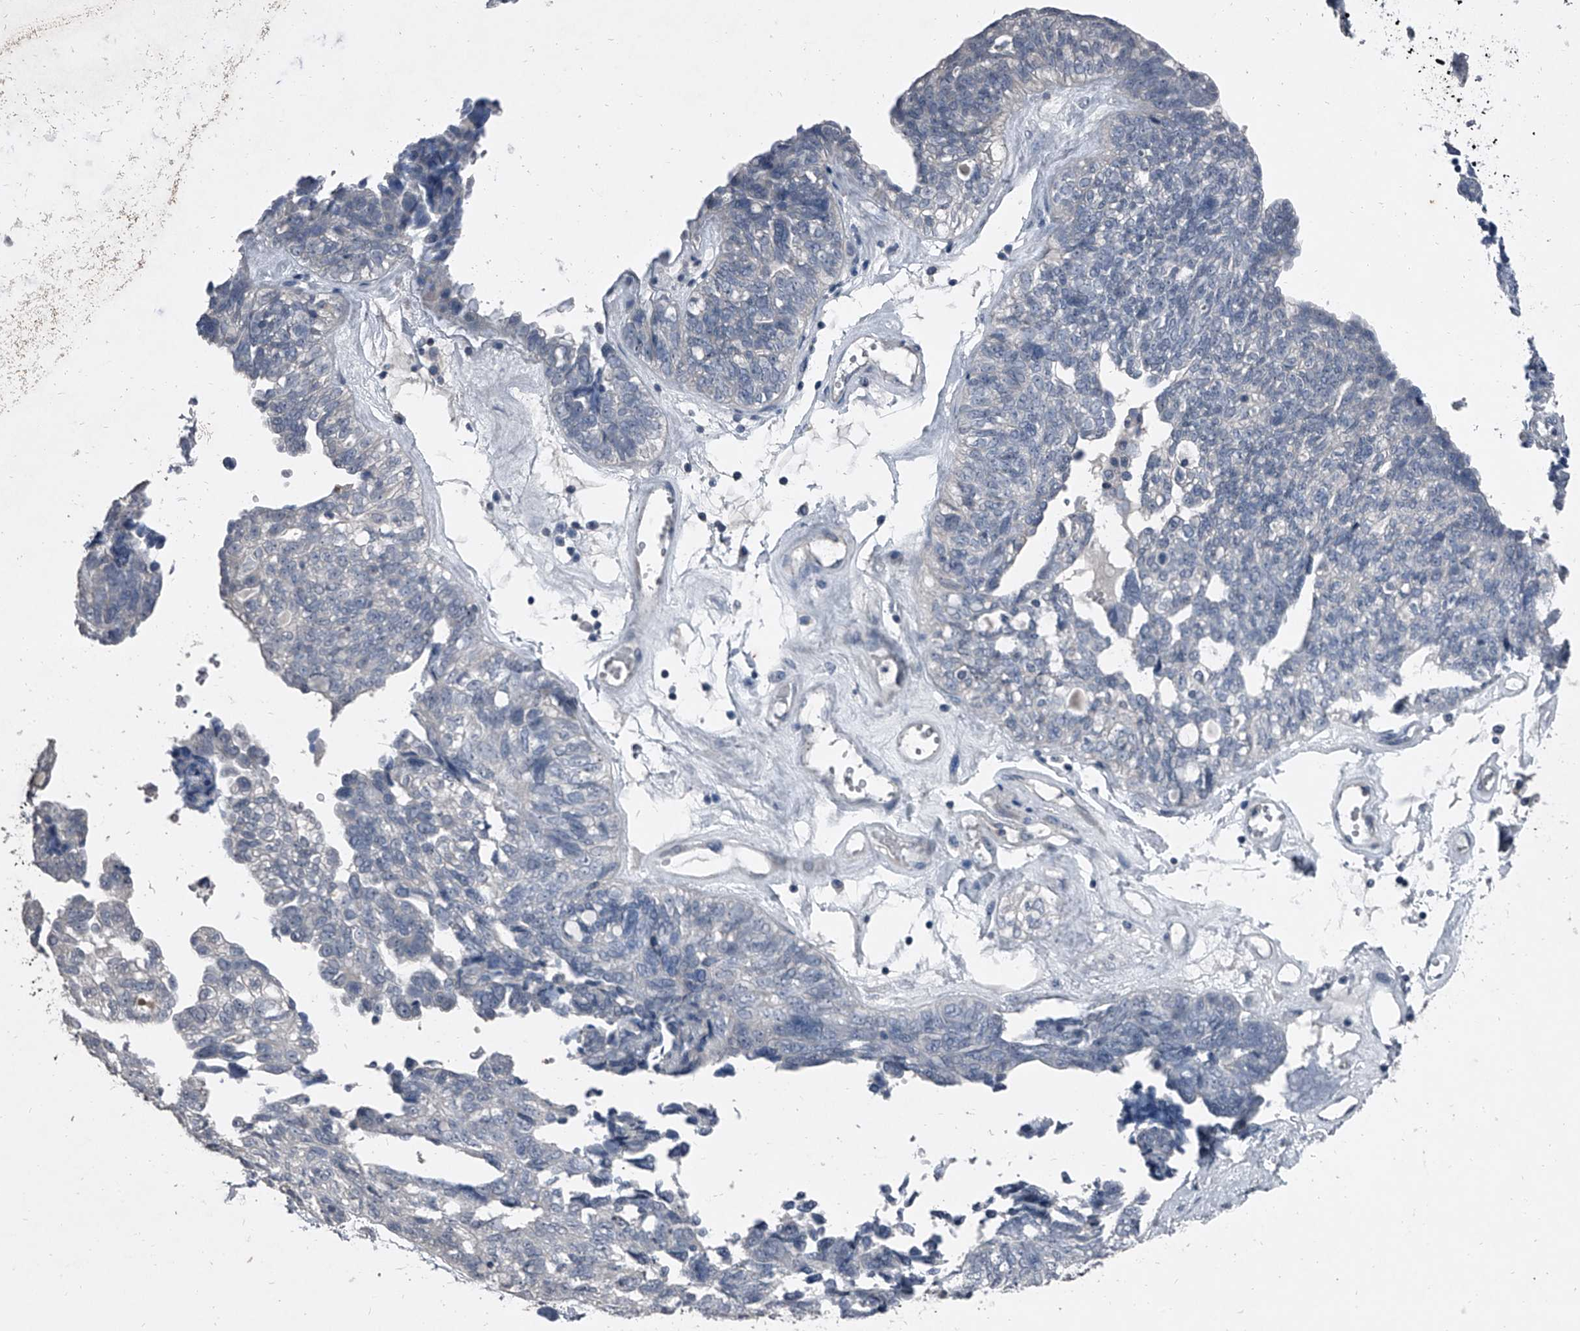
{"staining": {"intensity": "negative", "quantity": "none", "location": "none"}, "tissue": "ovarian cancer", "cell_type": "Tumor cells", "image_type": "cancer", "snomed": [{"axis": "morphology", "description": "Cystadenocarcinoma, serous, NOS"}, {"axis": "topography", "description": "Ovary"}], "caption": "Immunohistochemical staining of human ovarian cancer exhibits no significant expression in tumor cells.", "gene": "HEPHL1", "patient": {"sex": "female", "age": 79}}